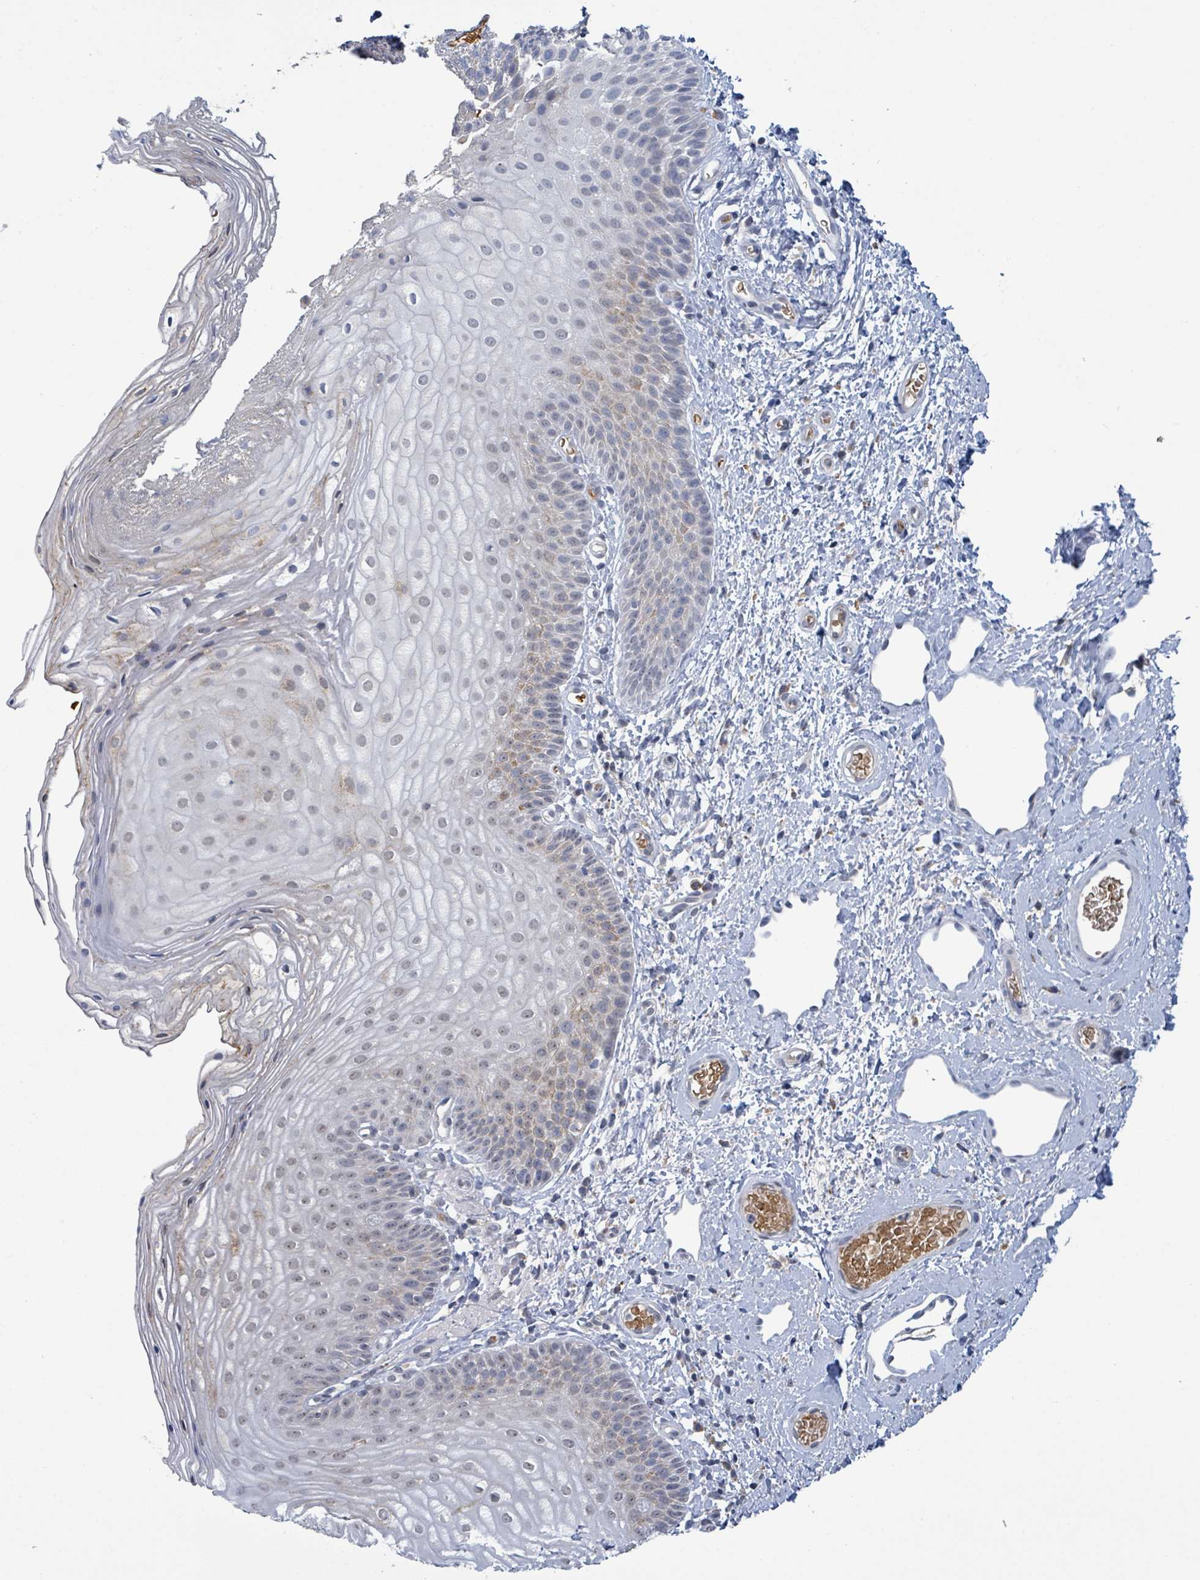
{"staining": {"intensity": "moderate", "quantity": "<25%", "location": "cytoplasmic/membranous"}, "tissue": "skin", "cell_type": "Epidermal cells", "image_type": "normal", "snomed": [{"axis": "morphology", "description": "Normal tissue, NOS"}, {"axis": "topography", "description": "Anal"}], "caption": "Human skin stained for a protein (brown) demonstrates moderate cytoplasmic/membranous positive positivity in approximately <25% of epidermal cells.", "gene": "SEBOX", "patient": {"sex": "female", "age": 40}}